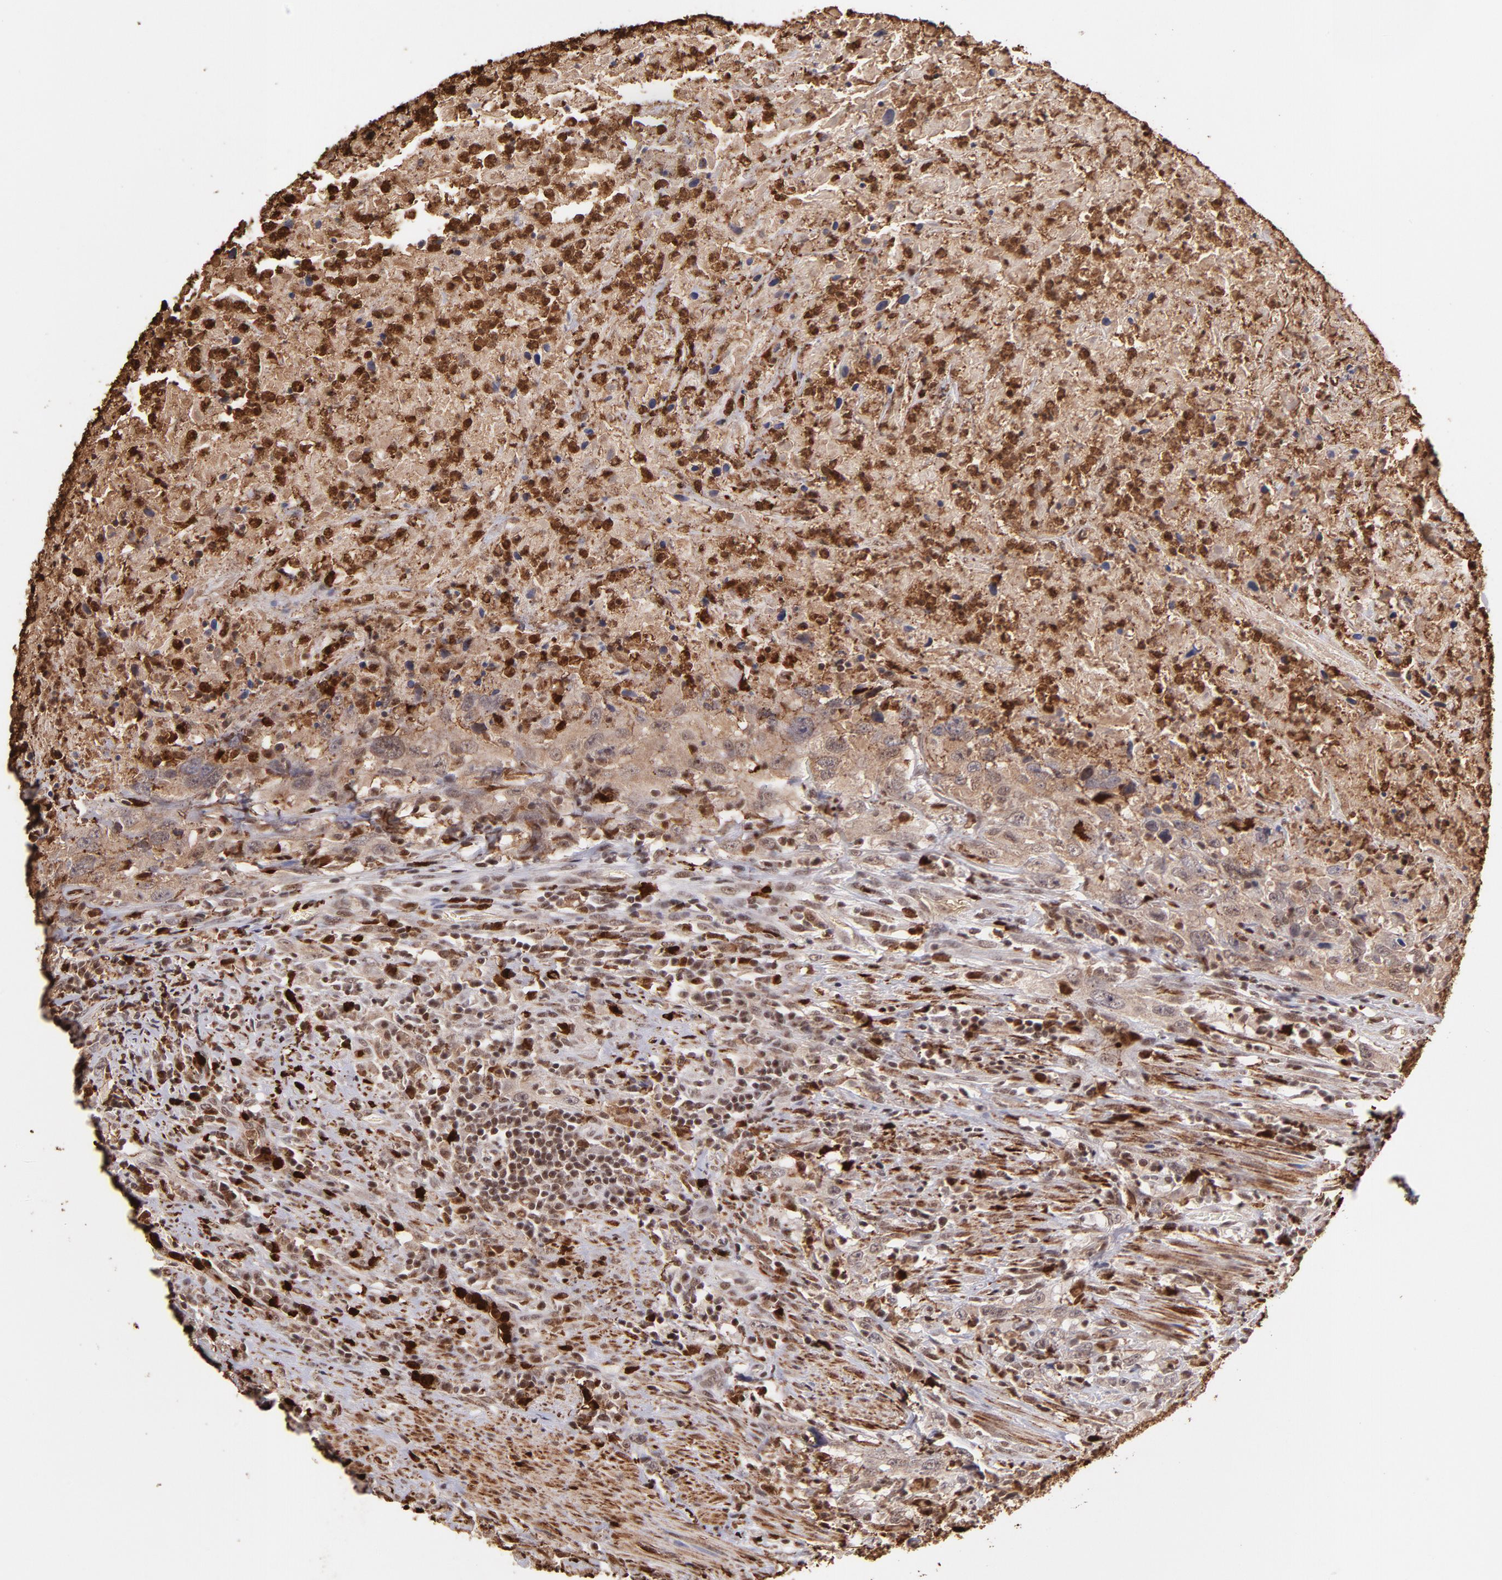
{"staining": {"intensity": "weak", "quantity": ">75%", "location": "cytoplasmic/membranous,nuclear"}, "tissue": "urothelial cancer", "cell_type": "Tumor cells", "image_type": "cancer", "snomed": [{"axis": "morphology", "description": "Urothelial carcinoma, High grade"}, {"axis": "topography", "description": "Urinary bladder"}], "caption": "Immunohistochemistry photomicrograph of neoplastic tissue: human urothelial cancer stained using immunohistochemistry (IHC) displays low levels of weak protein expression localized specifically in the cytoplasmic/membranous and nuclear of tumor cells, appearing as a cytoplasmic/membranous and nuclear brown color.", "gene": "ZFX", "patient": {"sex": "male", "age": 61}}